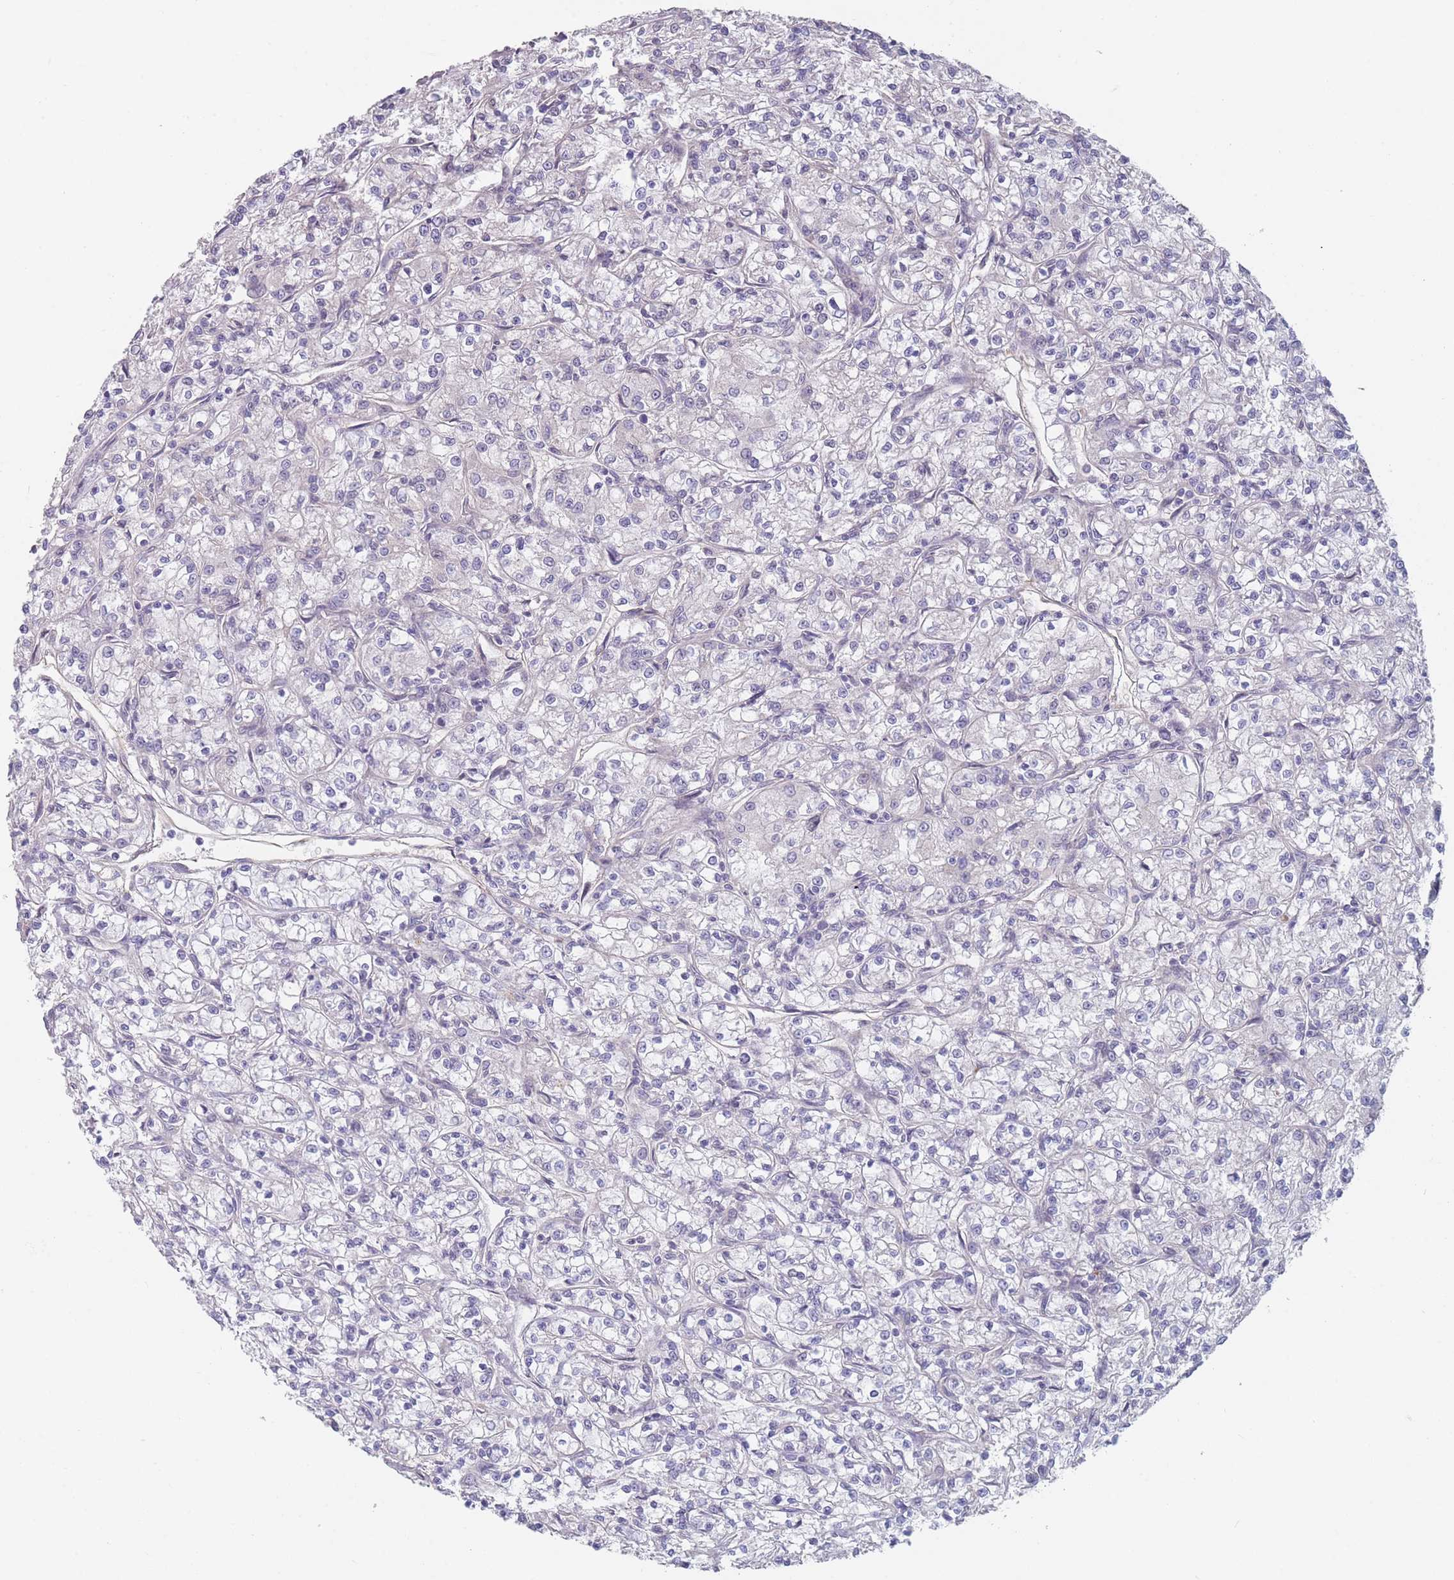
{"staining": {"intensity": "negative", "quantity": "none", "location": "none"}, "tissue": "renal cancer", "cell_type": "Tumor cells", "image_type": "cancer", "snomed": [{"axis": "morphology", "description": "Adenocarcinoma, NOS"}, {"axis": "topography", "description": "Kidney"}], "caption": "Renal adenocarcinoma stained for a protein using IHC exhibits no expression tumor cells.", "gene": "ANKRD10", "patient": {"sex": "female", "age": 59}}